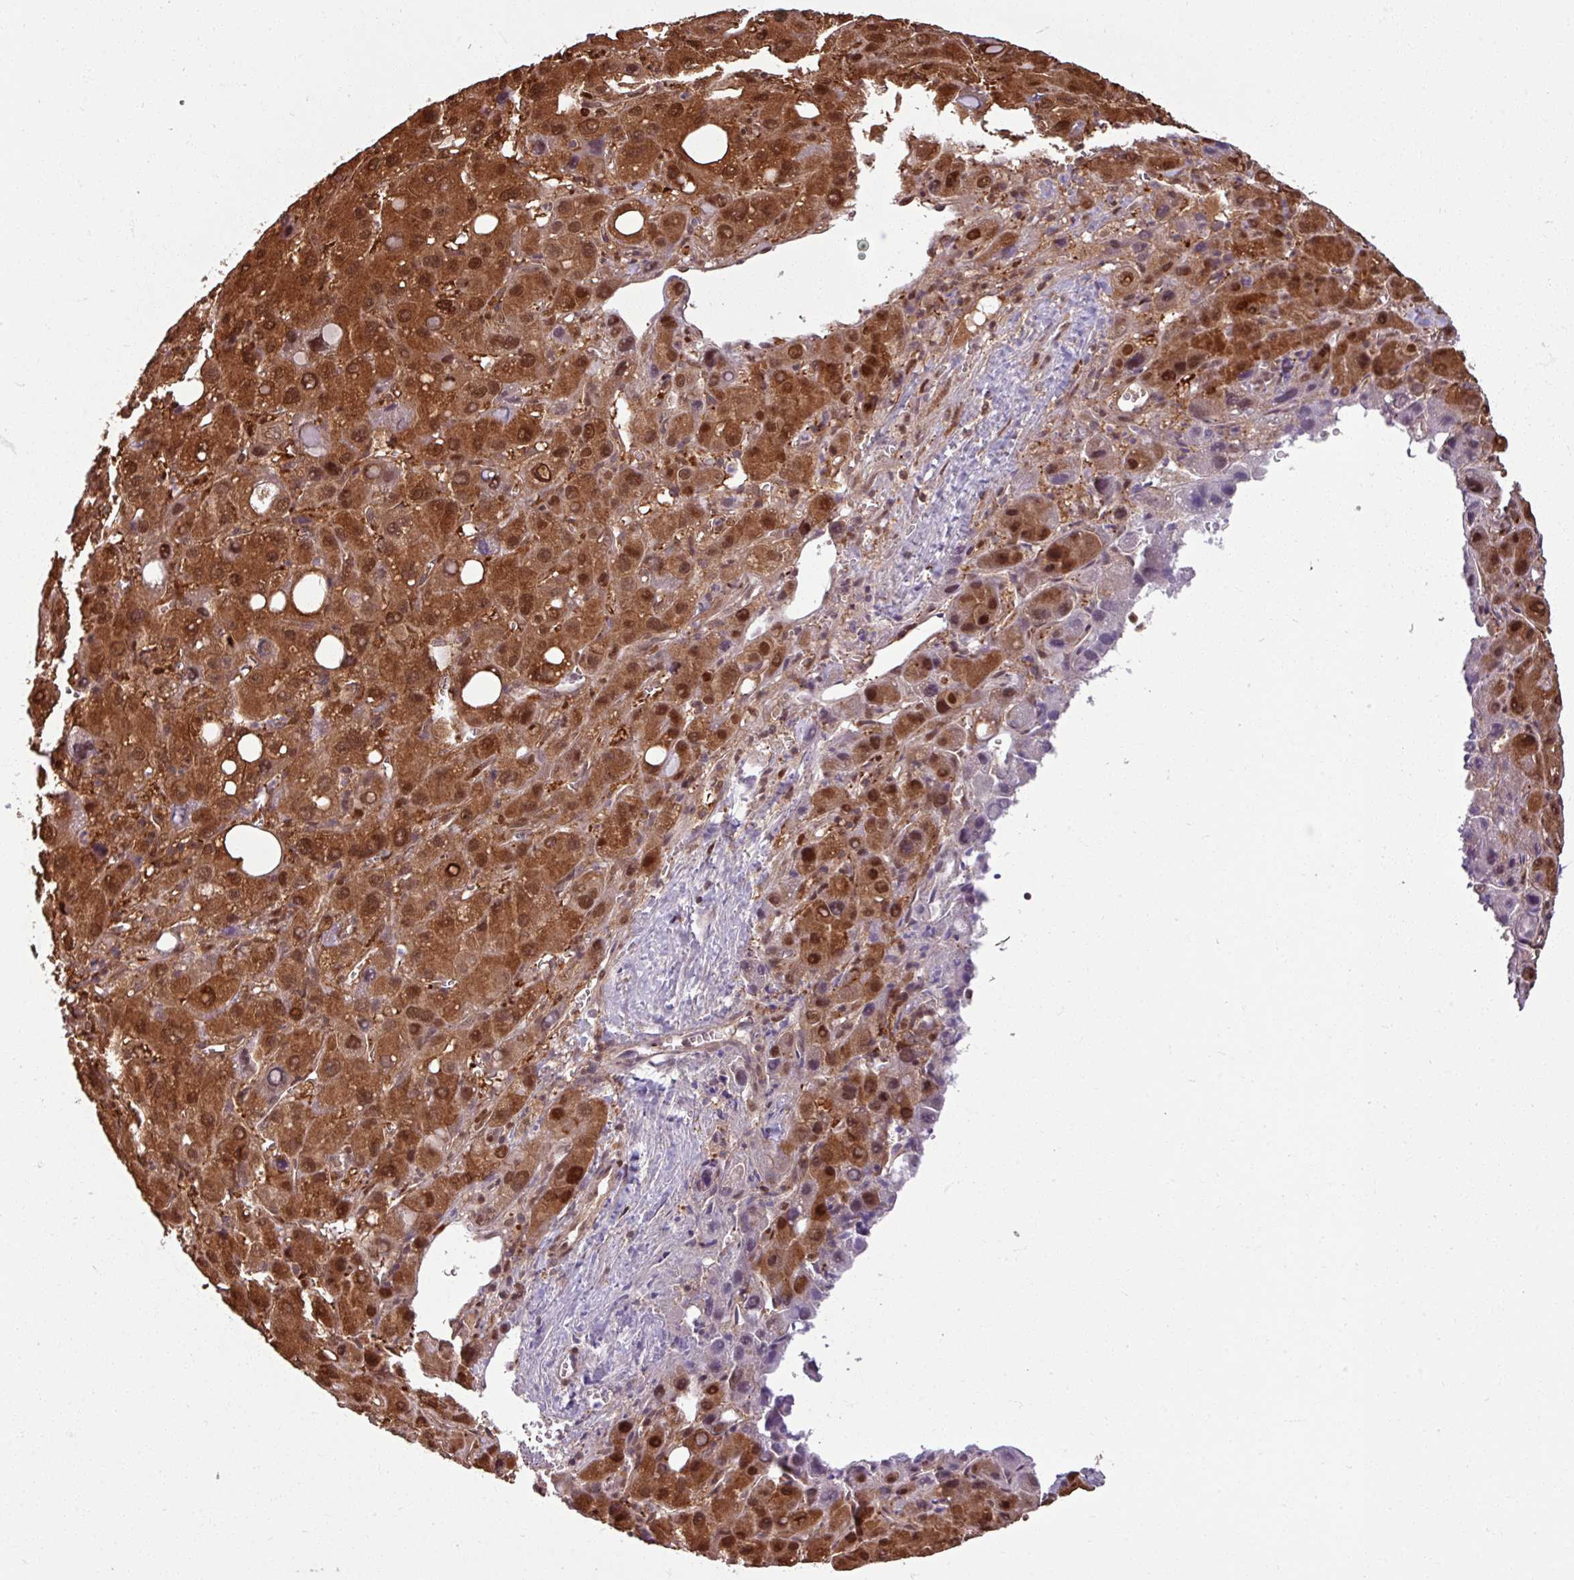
{"staining": {"intensity": "strong", "quantity": ">75%", "location": "cytoplasmic/membranous,nuclear"}, "tissue": "liver cancer", "cell_type": "Tumor cells", "image_type": "cancer", "snomed": [{"axis": "morphology", "description": "Carcinoma, Hepatocellular, NOS"}, {"axis": "topography", "description": "Liver"}], "caption": "Immunohistochemistry (IHC) (DAB) staining of liver cancer (hepatocellular carcinoma) displays strong cytoplasmic/membranous and nuclear protein staining in approximately >75% of tumor cells.", "gene": "KCTD11", "patient": {"sex": "male", "age": 55}}